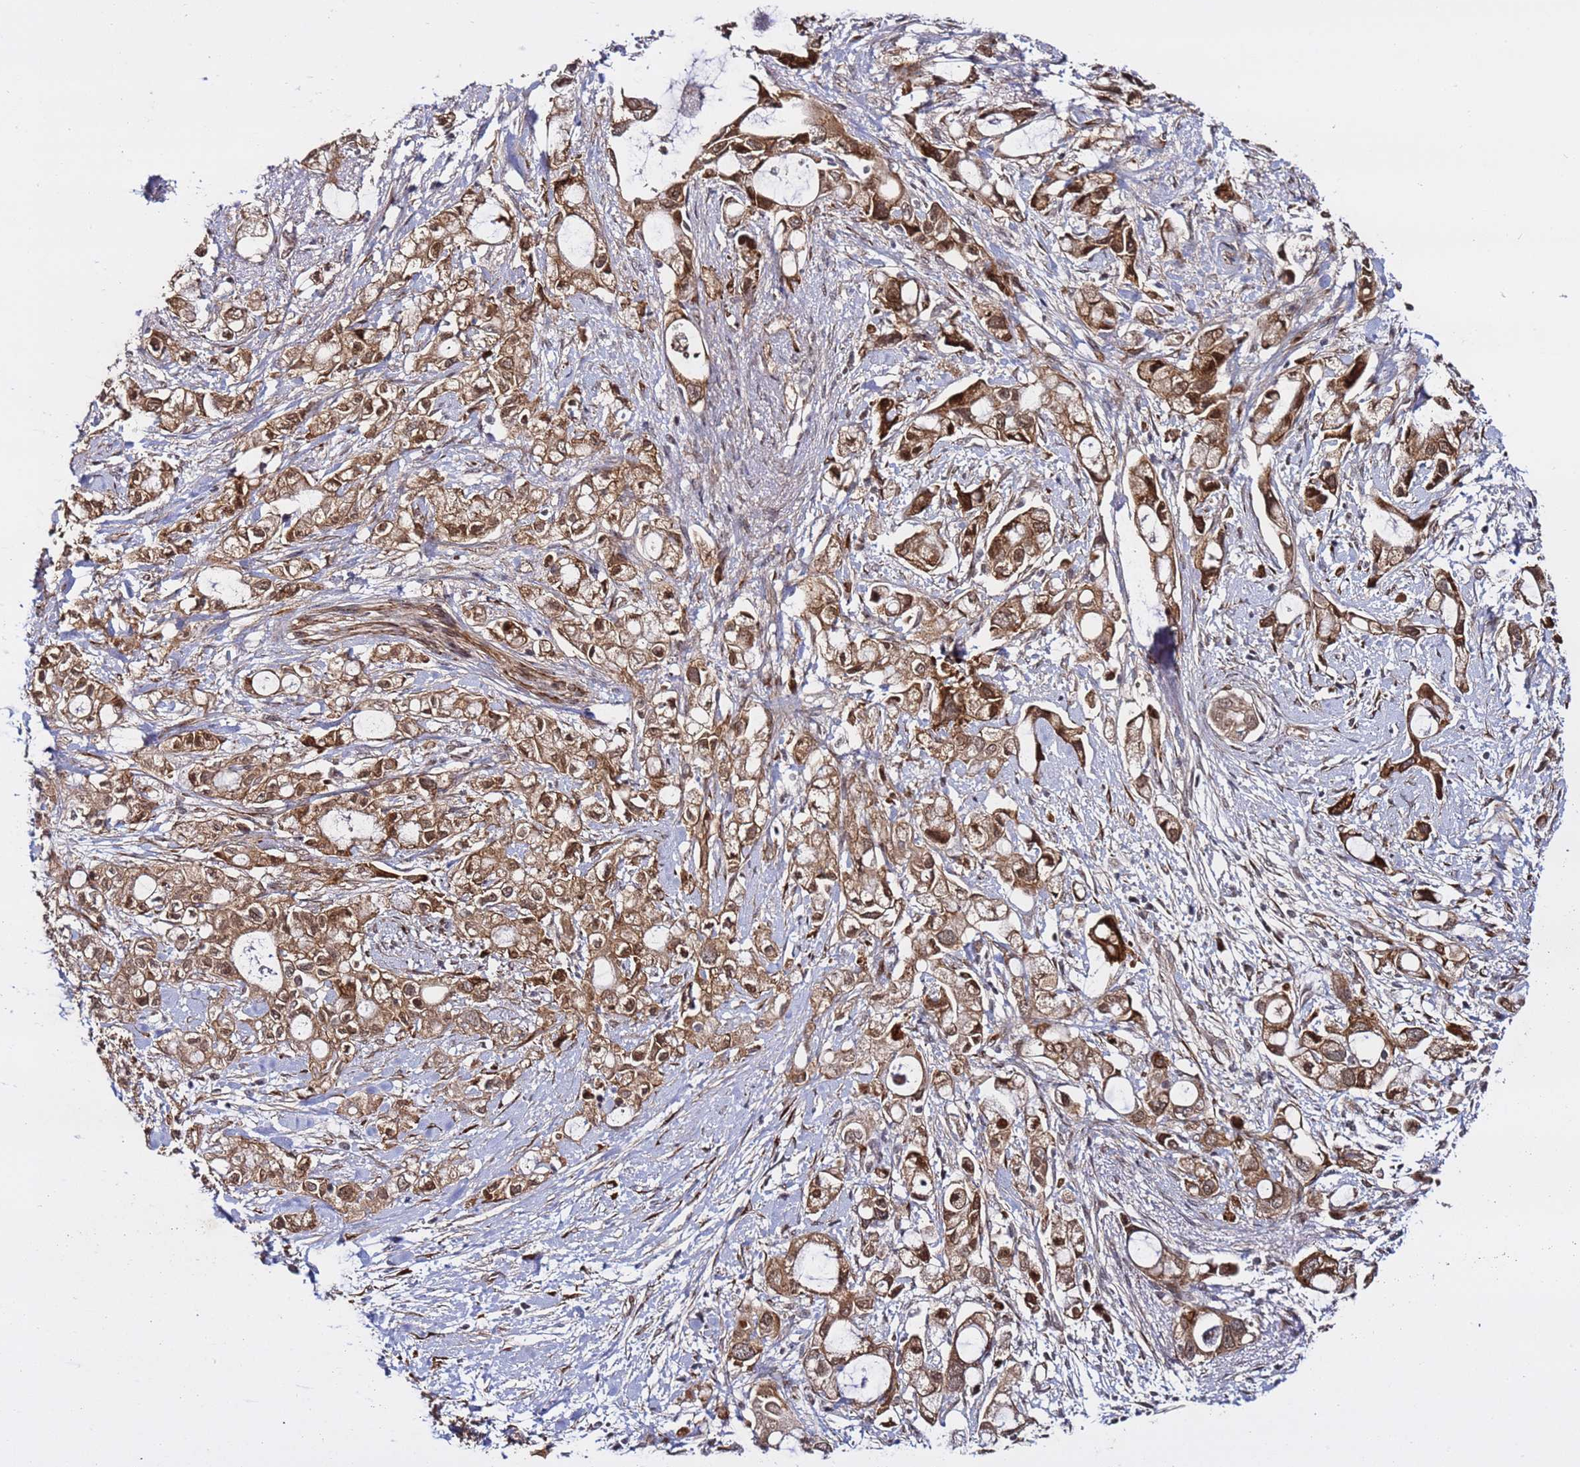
{"staining": {"intensity": "moderate", "quantity": ">75%", "location": "cytoplasmic/membranous,nuclear"}, "tissue": "pancreatic cancer", "cell_type": "Tumor cells", "image_type": "cancer", "snomed": [{"axis": "morphology", "description": "Adenocarcinoma, NOS"}, {"axis": "topography", "description": "Pancreas"}], "caption": "Adenocarcinoma (pancreatic) stained for a protein exhibits moderate cytoplasmic/membranous and nuclear positivity in tumor cells. The protein of interest is shown in brown color, while the nuclei are stained blue.", "gene": "POLR2D", "patient": {"sex": "female", "age": 56}}